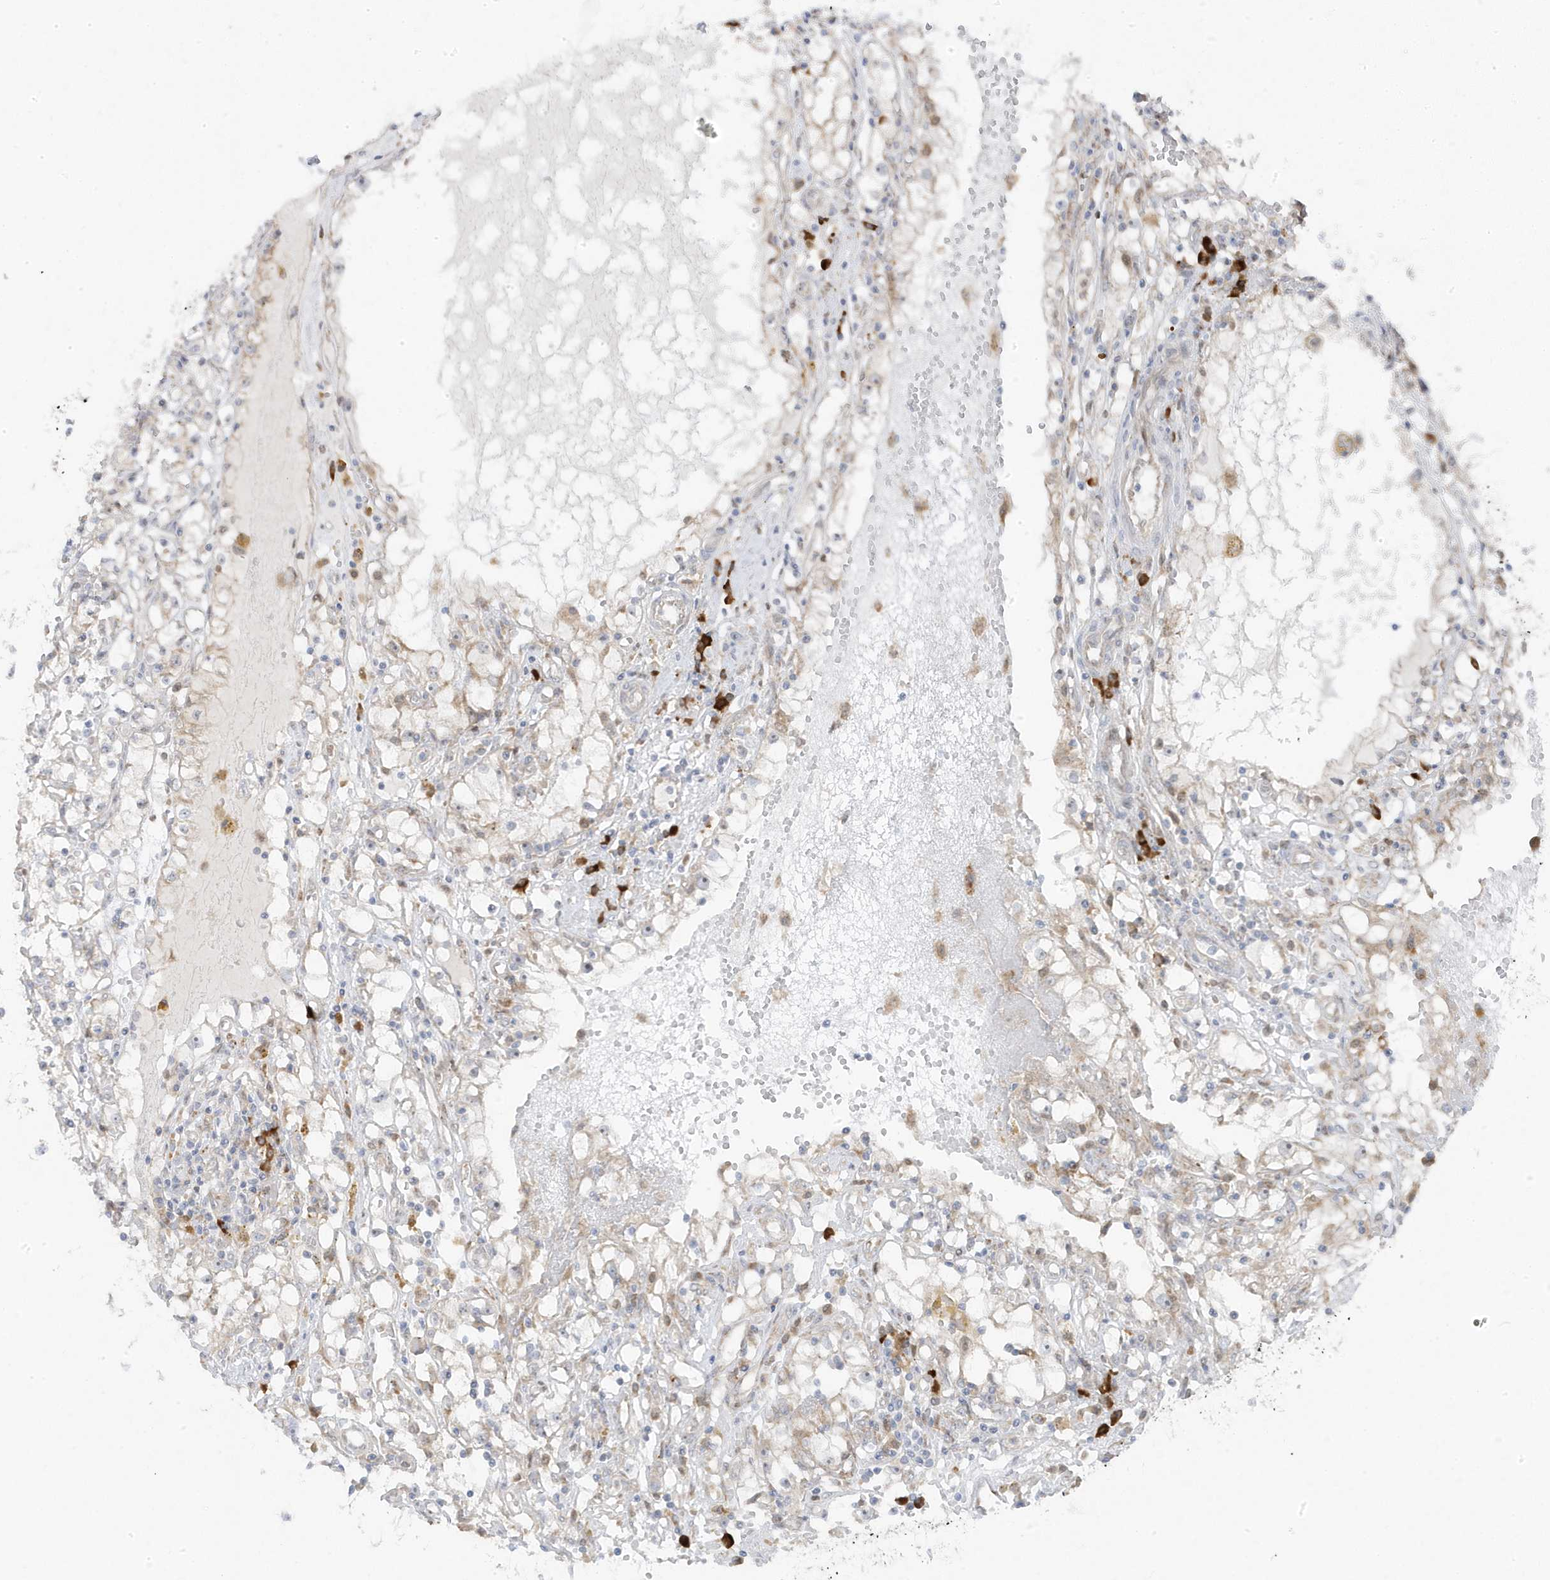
{"staining": {"intensity": "negative", "quantity": "none", "location": "none"}, "tissue": "renal cancer", "cell_type": "Tumor cells", "image_type": "cancer", "snomed": [{"axis": "morphology", "description": "Adenocarcinoma, NOS"}, {"axis": "topography", "description": "Kidney"}], "caption": "Adenocarcinoma (renal) was stained to show a protein in brown. There is no significant staining in tumor cells. (Stains: DAB immunohistochemistry with hematoxylin counter stain, Microscopy: brightfield microscopy at high magnification).", "gene": "ZNF654", "patient": {"sex": "male", "age": 56}}